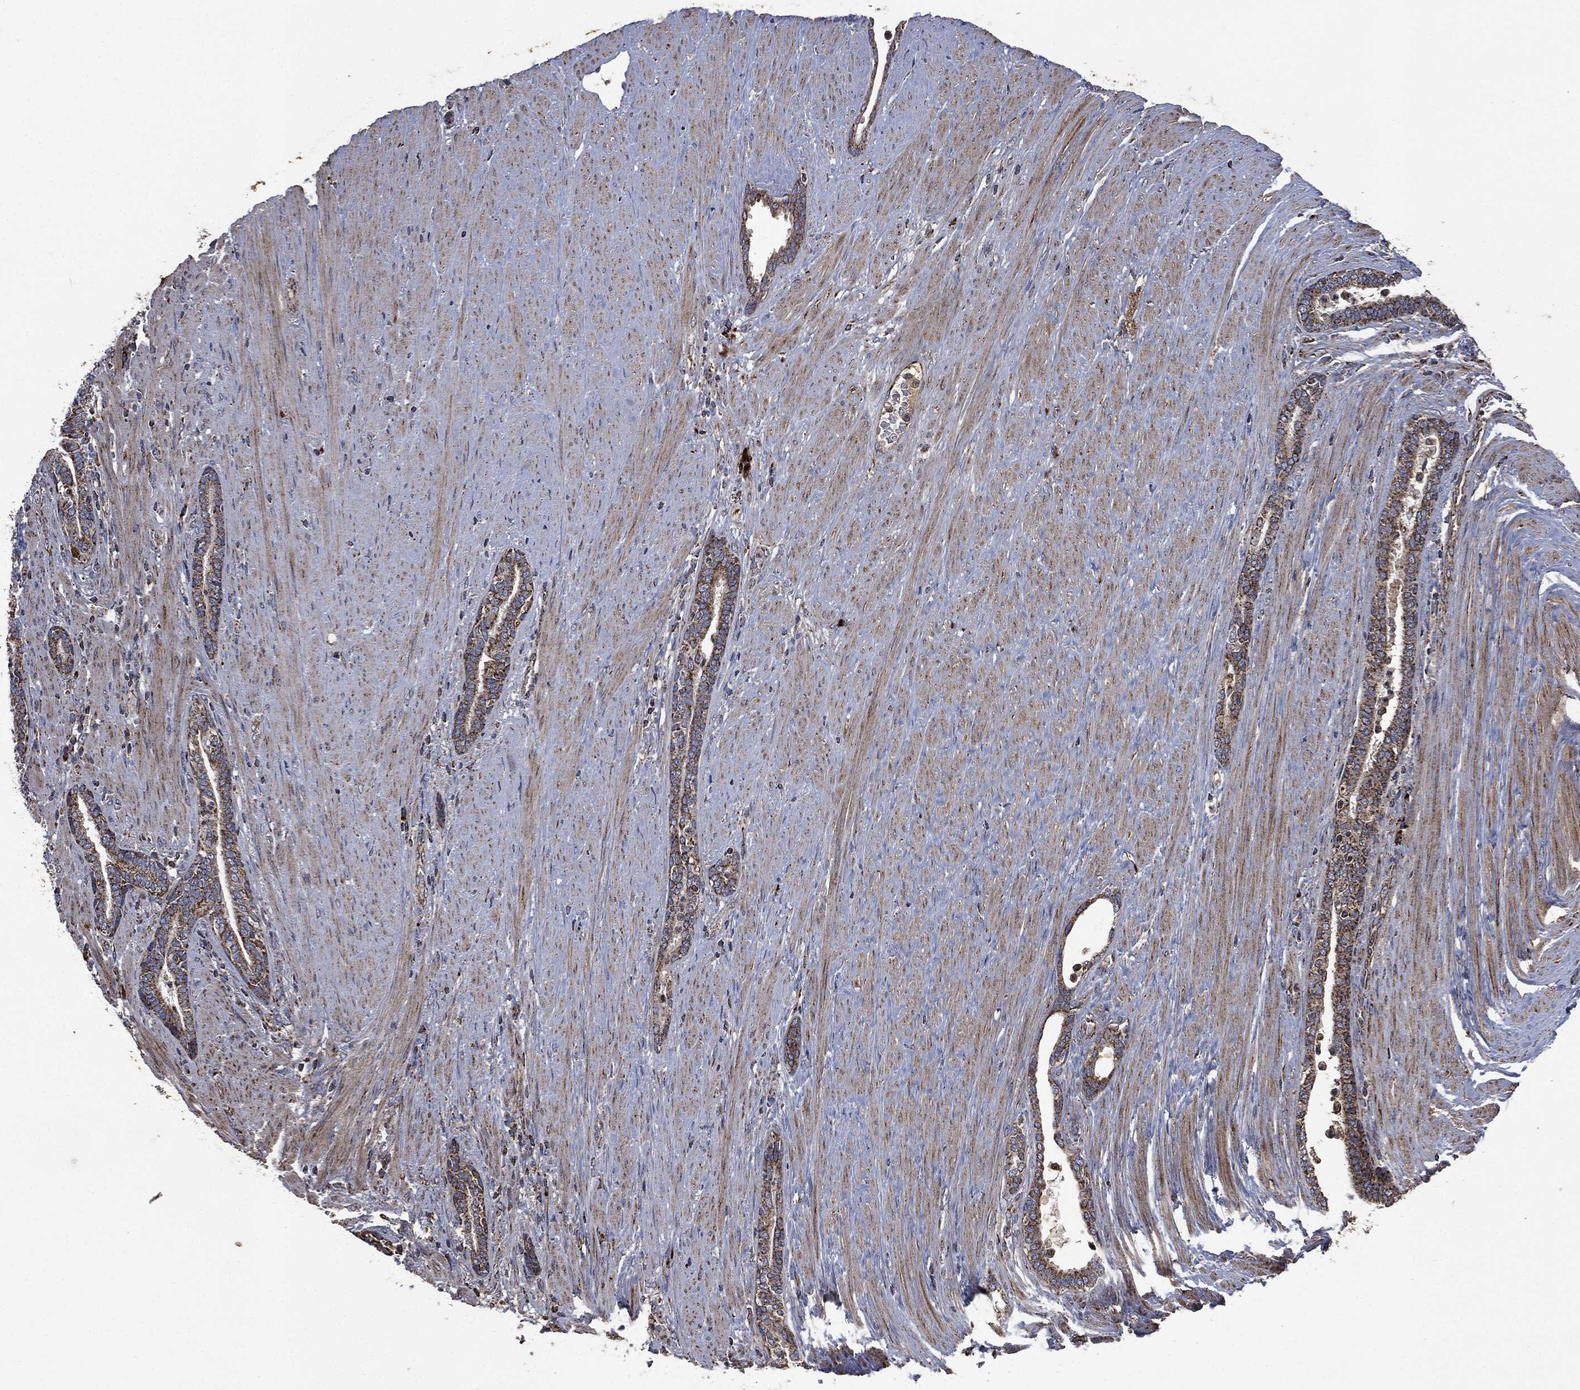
{"staining": {"intensity": "strong", "quantity": ">75%", "location": "cytoplasmic/membranous"}, "tissue": "prostate cancer", "cell_type": "Tumor cells", "image_type": "cancer", "snomed": [{"axis": "morphology", "description": "Adenocarcinoma, Low grade"}, {"axis": "topography", "description": "Prostate"}], "caption": "IHC (DAB) staining of human prostate adenocarcinoma (low-grade) shows strong cytoplasmic/membranous protein positivity in about >75% of tumor cells.", "gene": "RYK", "patient": {"sex": "male", "age": 68}}